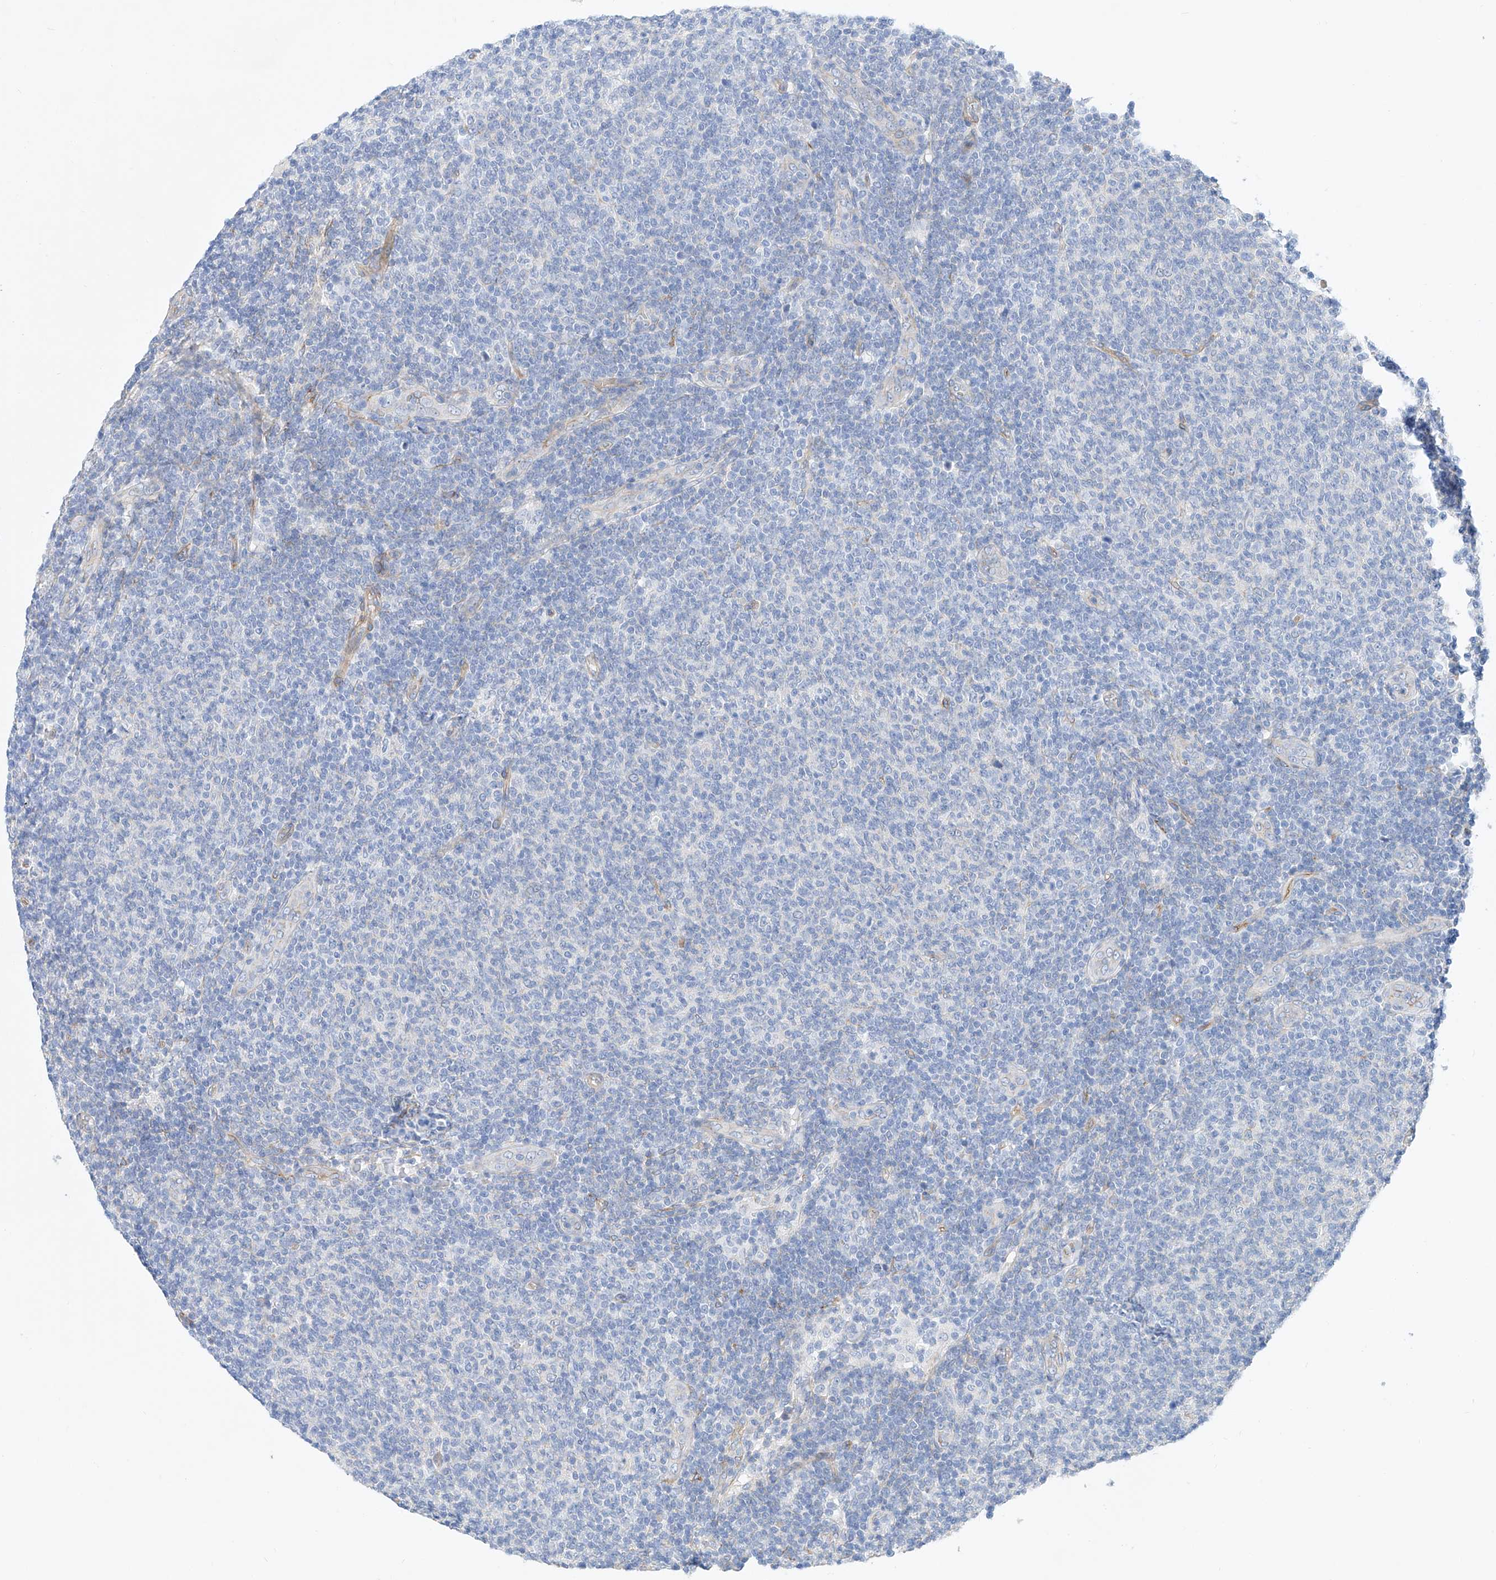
{"staining": {"intensity": "negative", "quantity": "none", "location": "none"}, "tissue": "lymphoma", "cell_type": "Tumor cells", "image_type": "cancer", "snomed": [{"axis": "morphology", "description": "Malignant lymphoma, non-Hodgkin's type, Low grade"}, {"axis": "topography", "description": "Lymph node"}], "caption": "This is a histopathology image of immunohistochemistry staining of lymphoma, which shows no positivity in tumor cells.", "gene": "SBSPON", "patient": {"sex": "male", "age": 66}}